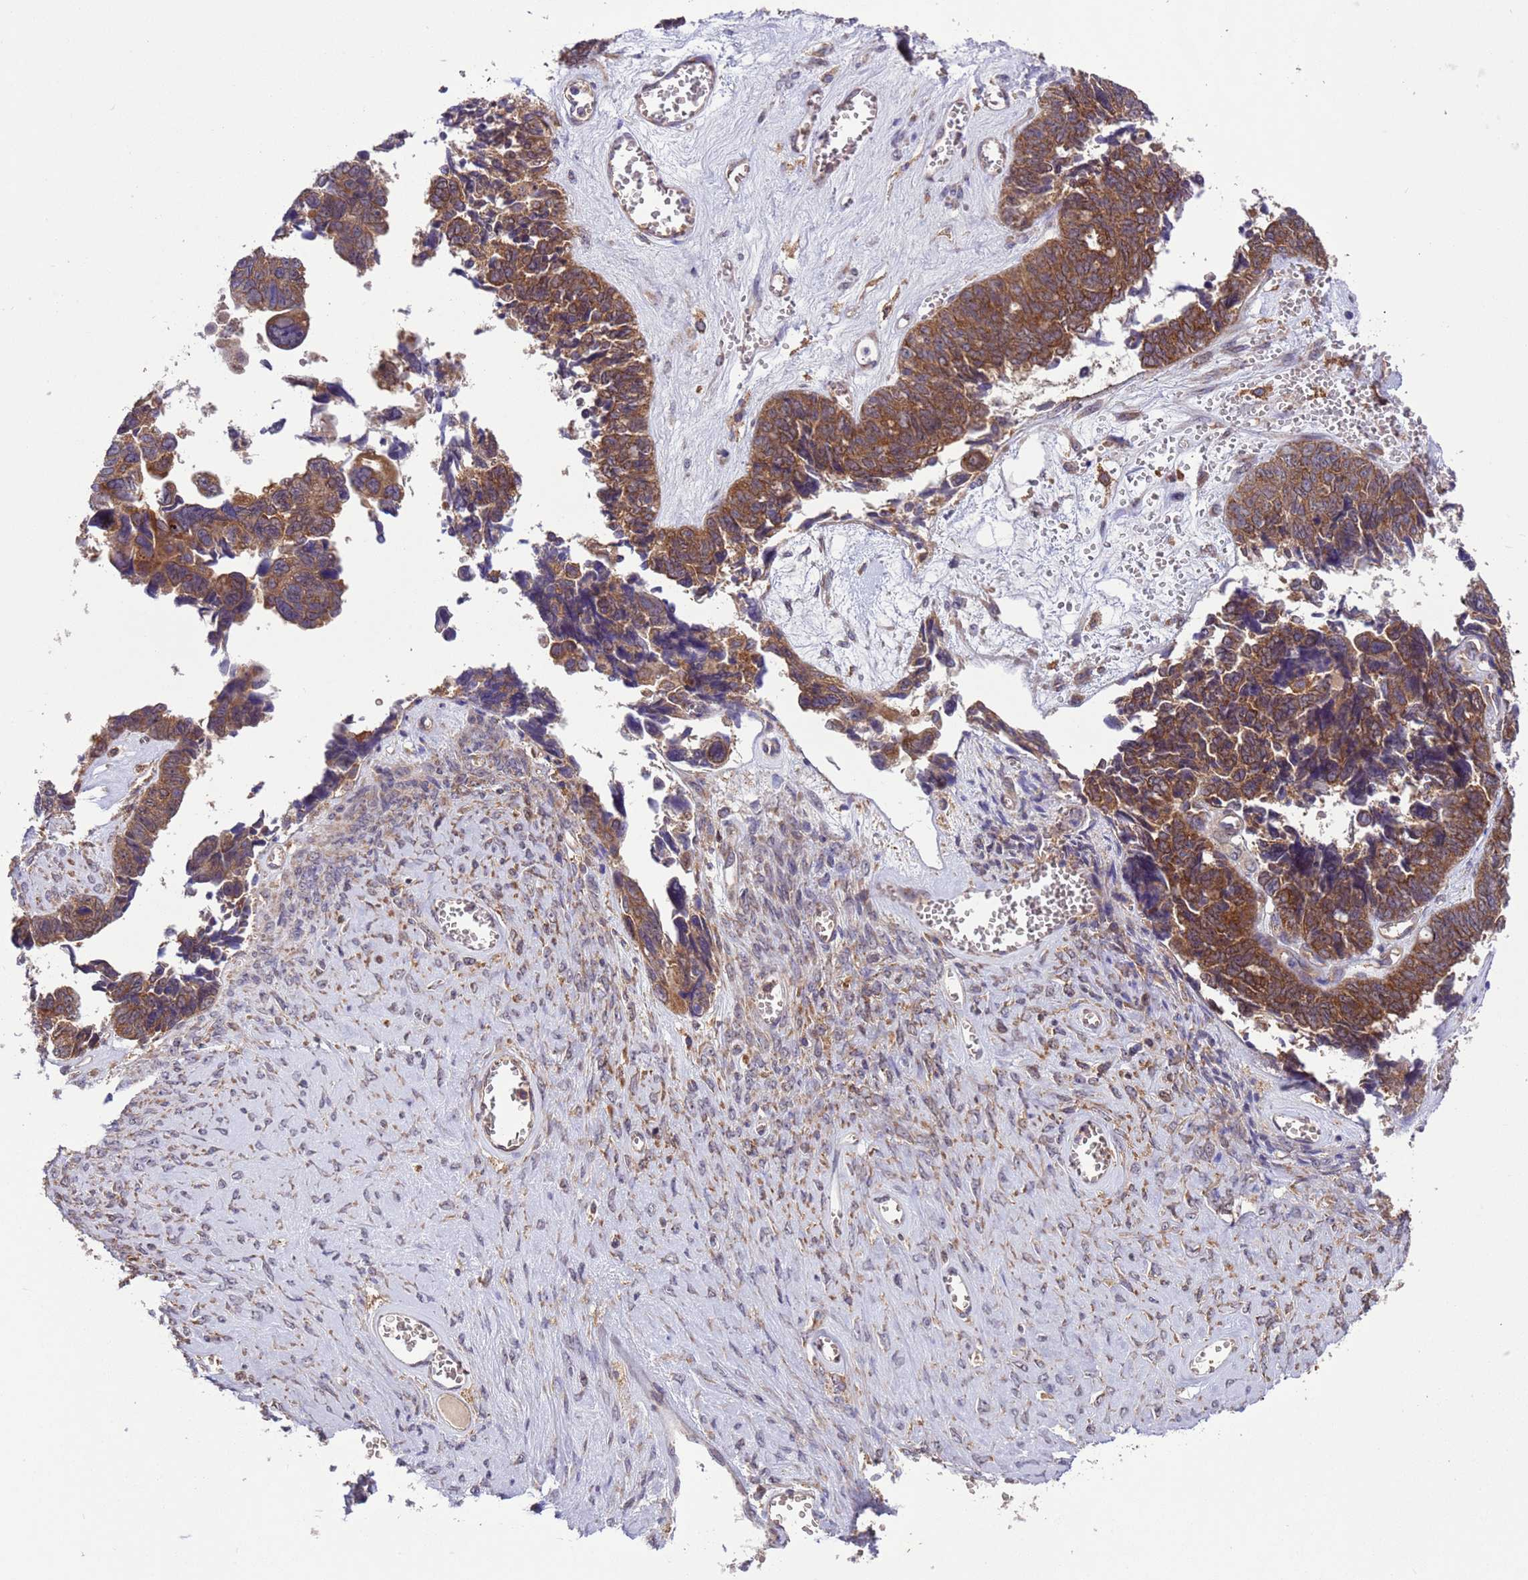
{"staining": {"intensity": "moderate", "quantity": ">75%", "location": "cytoplasmic/membranous"}, "tissue": "ovarian cancer", "cell_type": "Tumor cells", "image_type": "cancer", "snomed": [{"axis": "morphology", "description": "Cystadenocarcinoma, serous, NOS"}, {"axis": "topography", "description": "Ovary"}], "caption": "Tumor cells demonstrate medium levels of moderate cytoplasmic/membranous positivity in about >75% of cells in human ovarian cancer.", "gene": "ARHGAP12", "patient": {"sex": "female", "age": 79}}